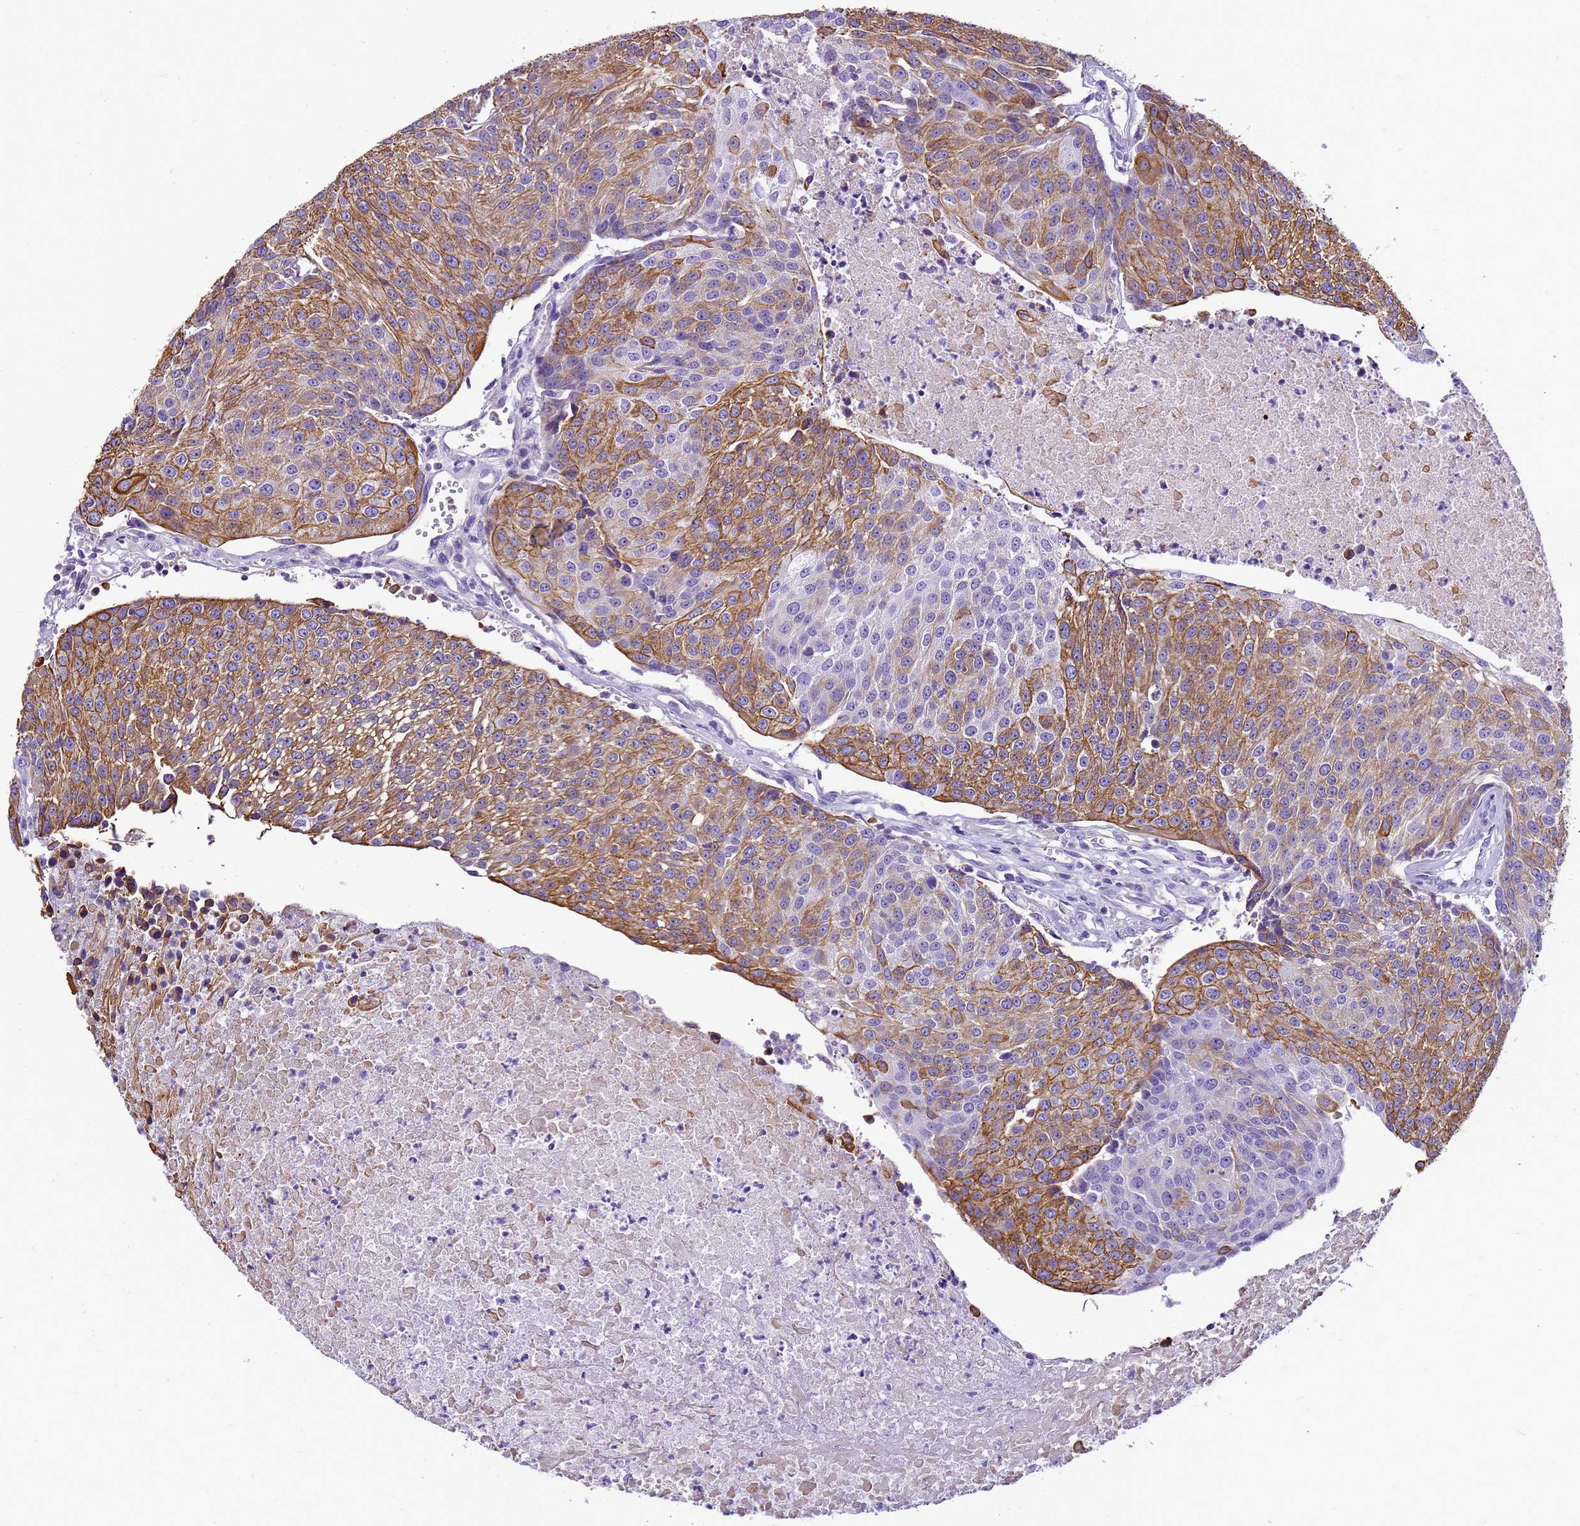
{"staining": {"intensity": "moderate", "quantity": ">75%", "location": "cytoplasmic/membranous"}, "tissue": "urothelial cancer", "cell_type": "Tumor cells", "image_type": "cancer", "snomed": [{"axis": "morphology", "description": "Urothelial carcinoma, High grade"}, {"axis": "topography", "description": "Urinary bladder"}], "caption": "High-power microscopy captured an immunohistochemistry image of urothelial cancer, revealing moderate cytoplasmic/membranous expression in about >75% of tumor cells.", "gene": "PIEZO2", "patient": {"sex": "female", "age": 85}}